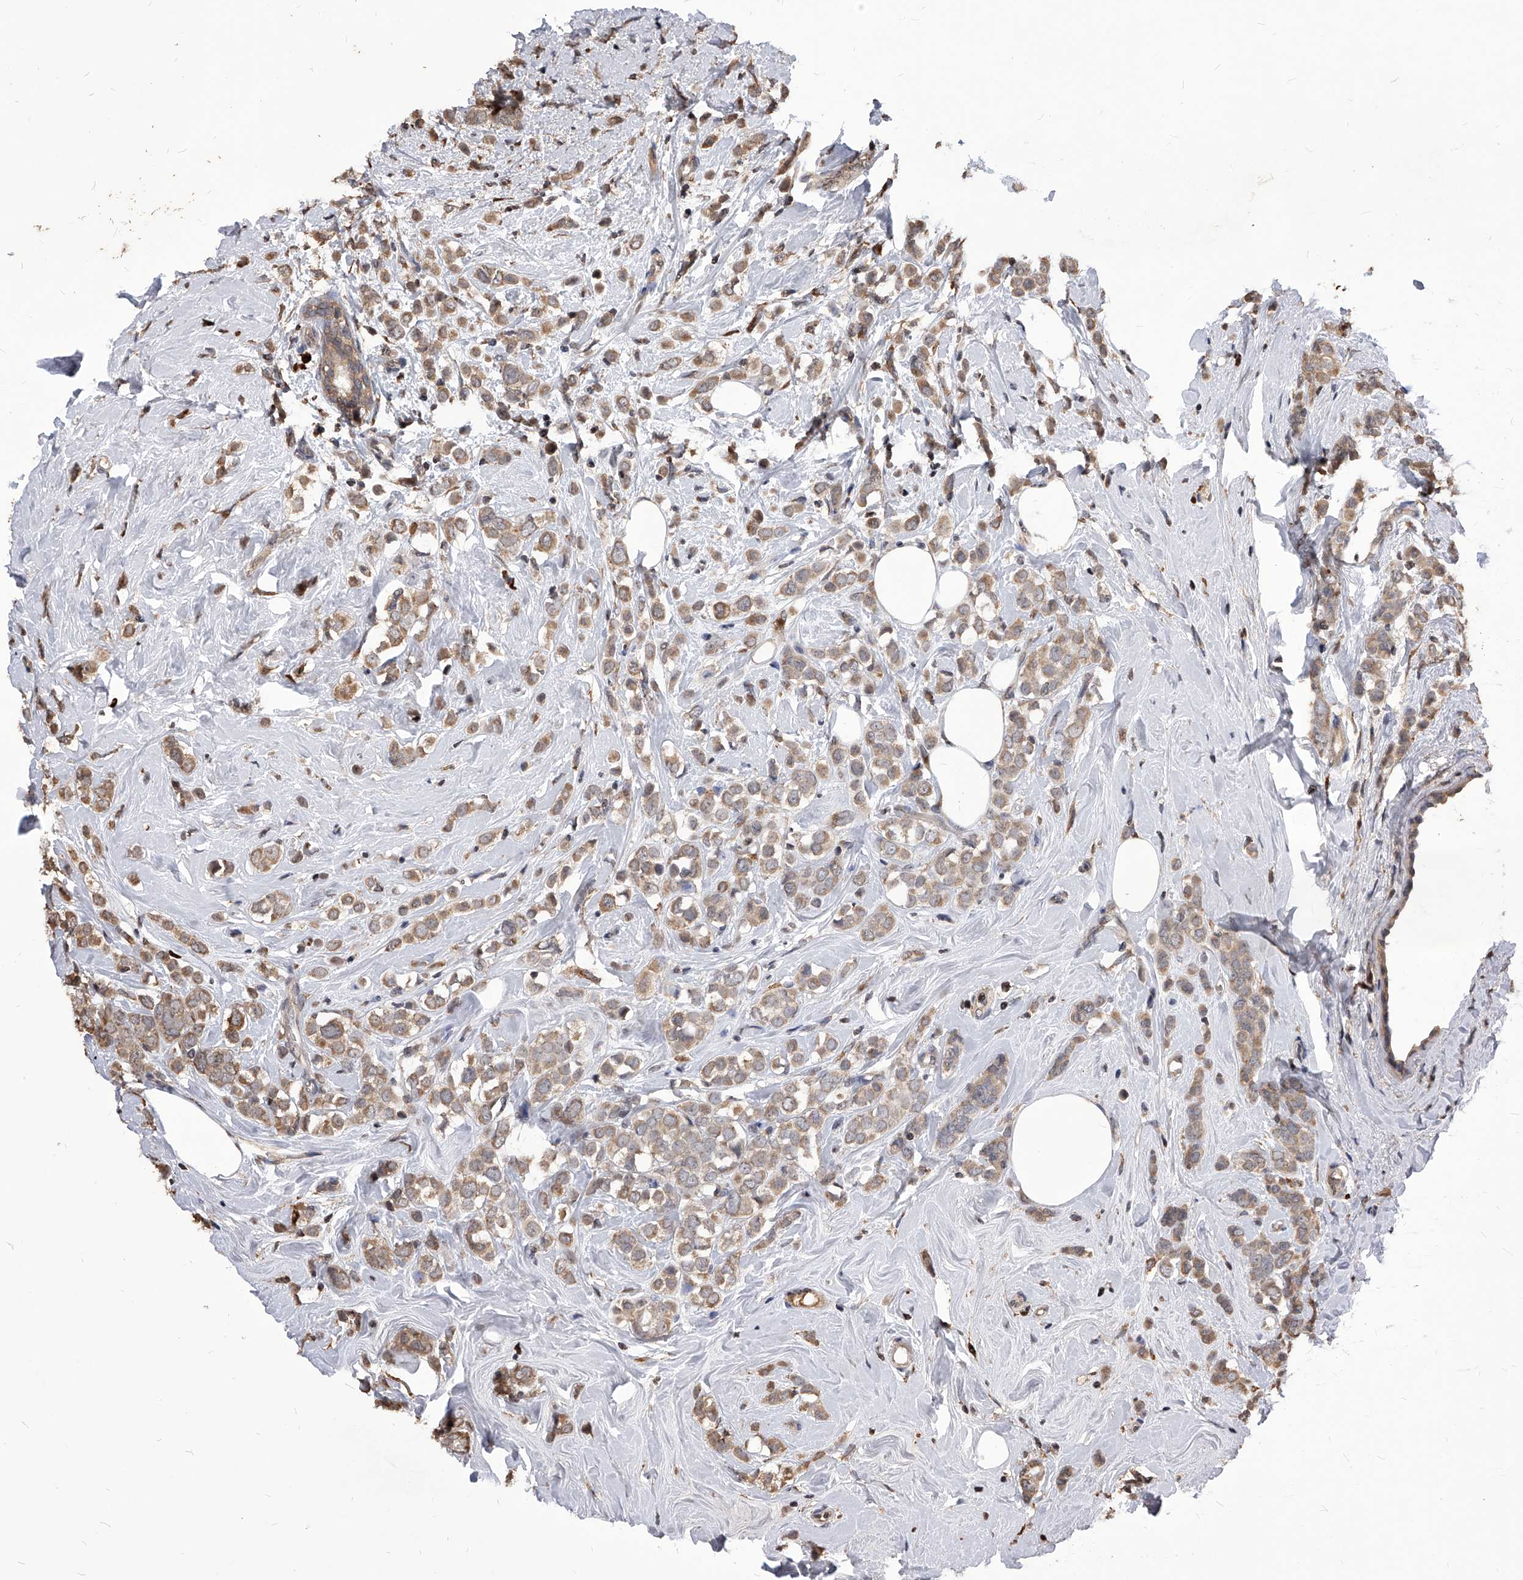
{"staining": {"intensity": "moderate", "quantity": ">75%", "location": "cytoplasmic/membranous"}, "tissue": "breast cancer", "cell_type": "Tumor cells", "image_type": "cancer", "snomed": [{"axis": "morphology", "description": "Lobular carcinoma"}, {"axis": "topography", "description": "Breast"}], "caption": "An immunohistochemistry (IHC) micrograph of tumor tissue is shown. Protein staining in brown shows moderate cytoplasmic/membranous positivity in breast cancer (lobular carcinoma) within tumor cells.", "gene": "ID1", "patient": {"sex": "female", "age": 47}}